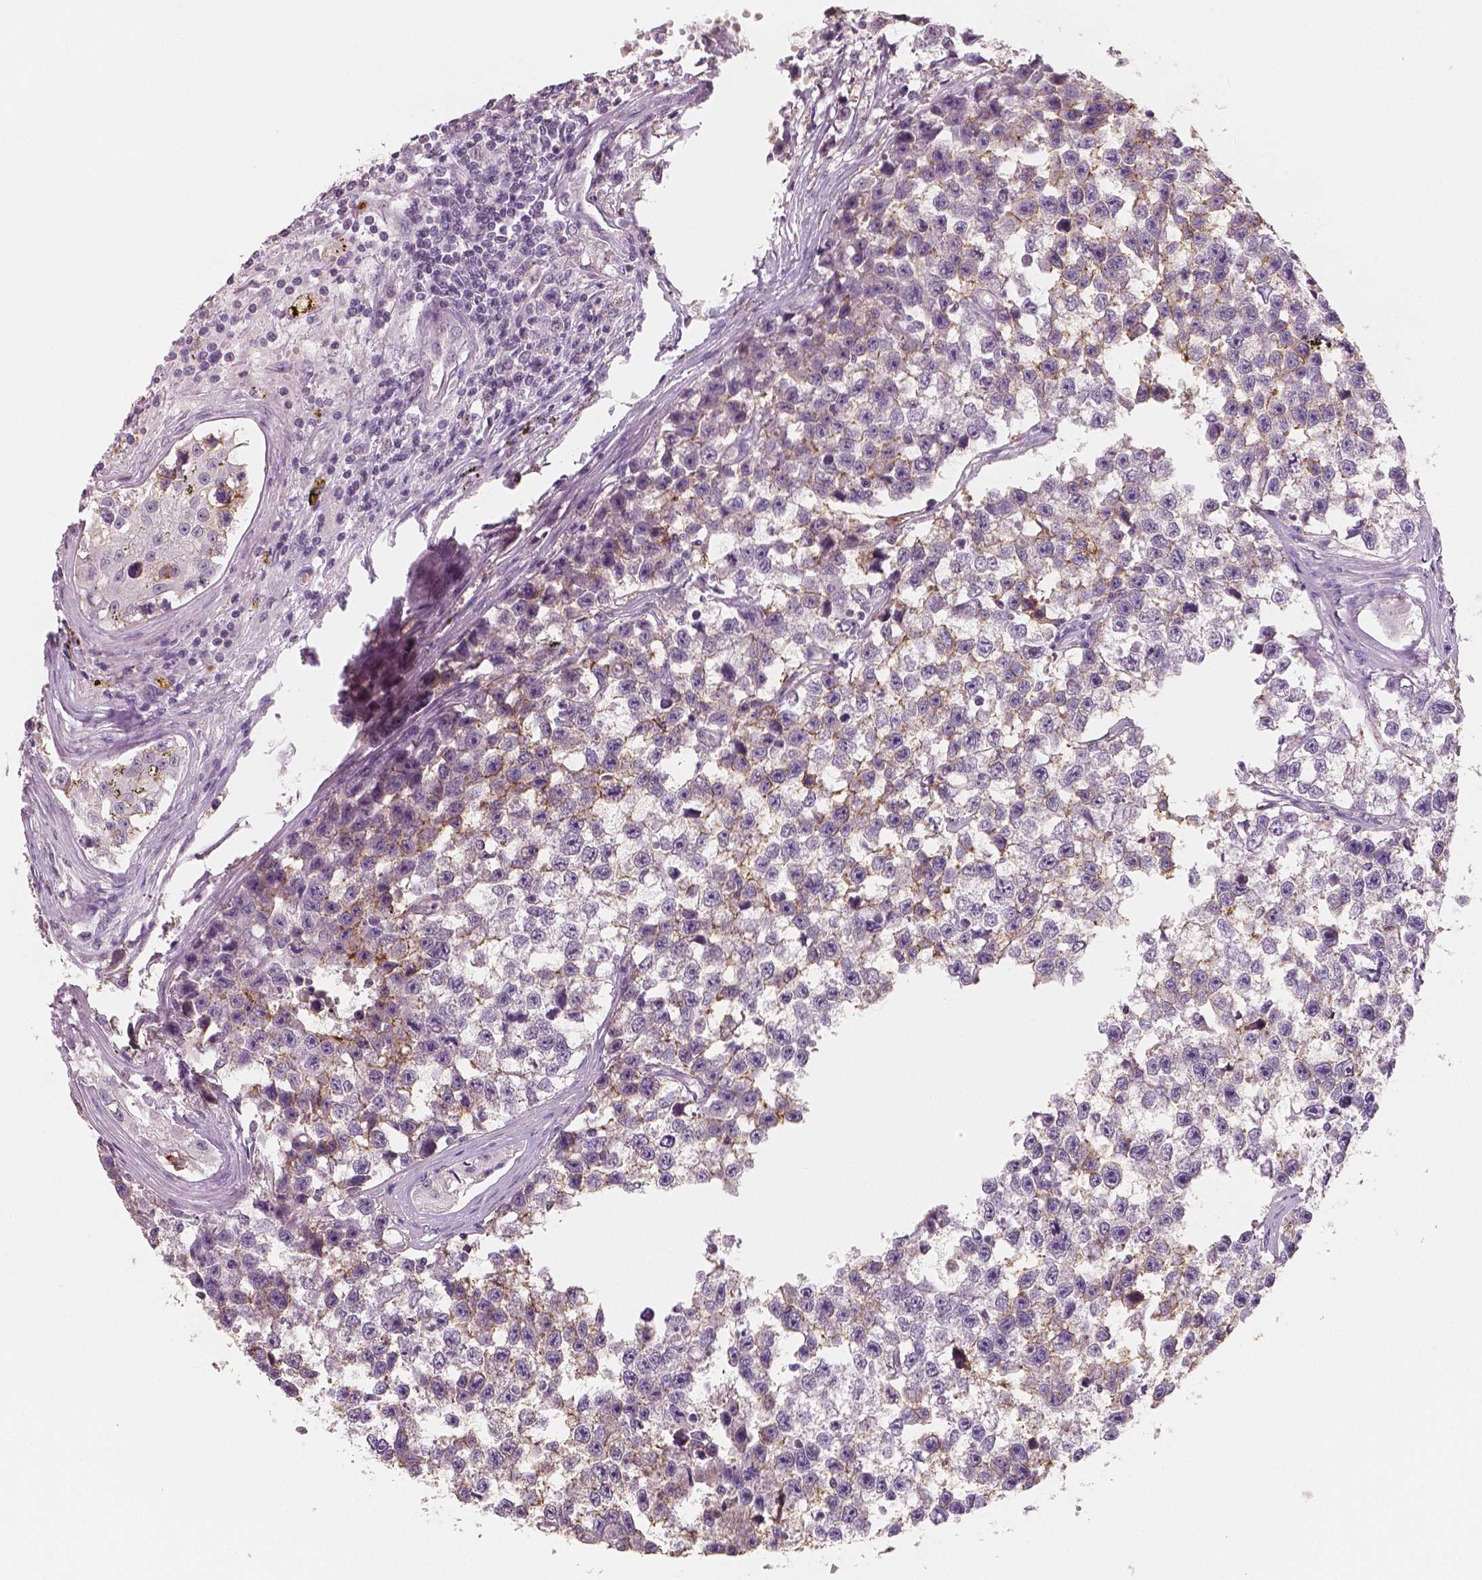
{"staining": {"intensity": "weak", "quantity": "<25%", "location": "cytoplasmic/membranous"}, "tissue": "testis cancer", "cell_type": "Tumor cells", "image_type": "cancer", "snomed": [{"axis": "morphology", "description": "Seminoma, NOS"}, {"axis": "topography", "description": "Testis"}], "caption": "DAB immunohistochemical staining of seminoma (testis) demonstrates no significant positivity in tumor cells.", "gene": "KIT", "patient": {"sex": "male", "age": 26}}